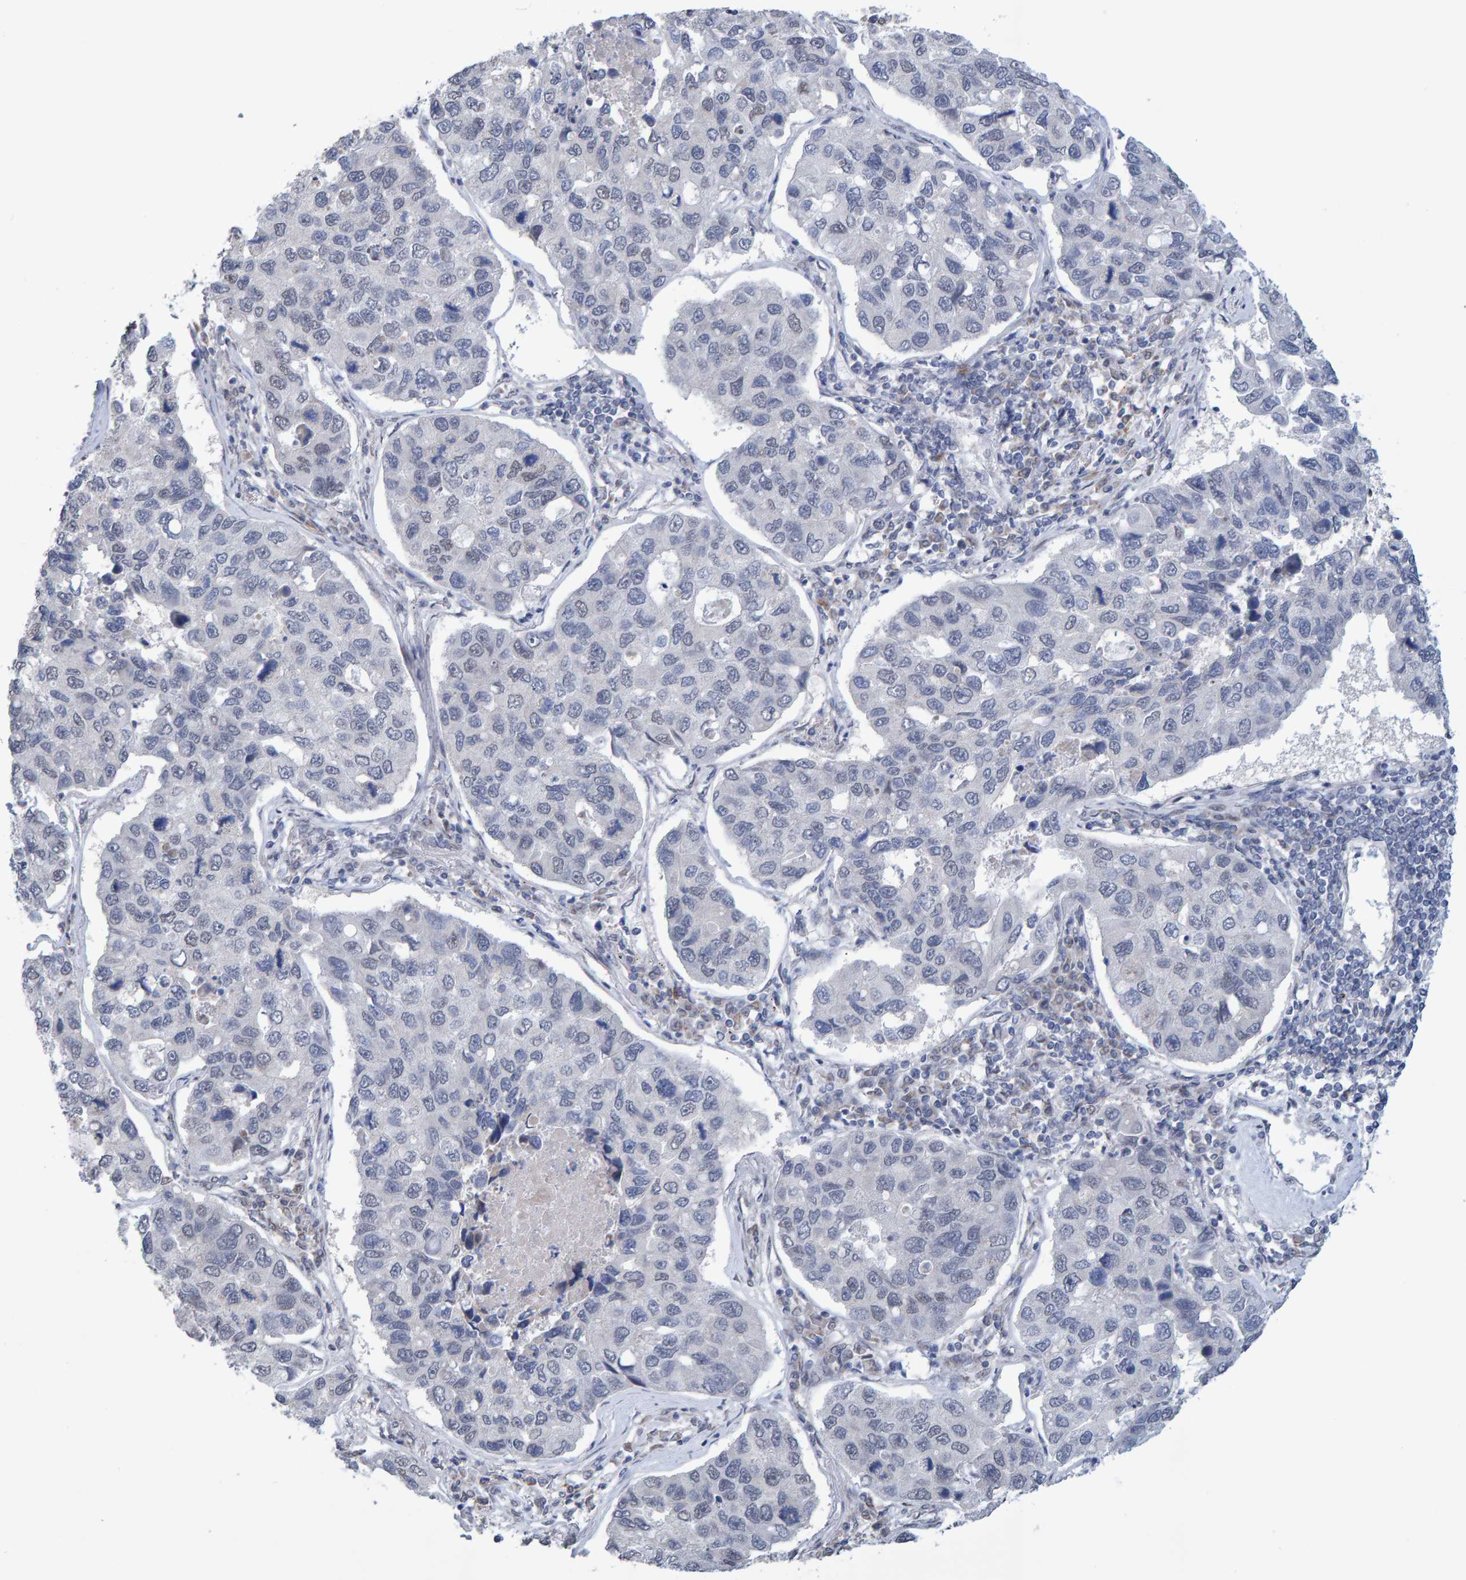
{"staining": {"intensity": "negative", "quantity": "none", "location": "none"}, "tissue": "lung cancer", "cell_type": "Tumor cells", "image_type": "cancer", "snomed": [{"axis": "morphology", "description": "Adenocarcinoma, NOS"}, {"axis": "topography", "description": "Lung"}], "caption": "A photomicrograph of human lung adenocarcinoma is negative for staining in tumor cells.", "gene": "USP43", "patient": {"sex": "male", "age": 64}}